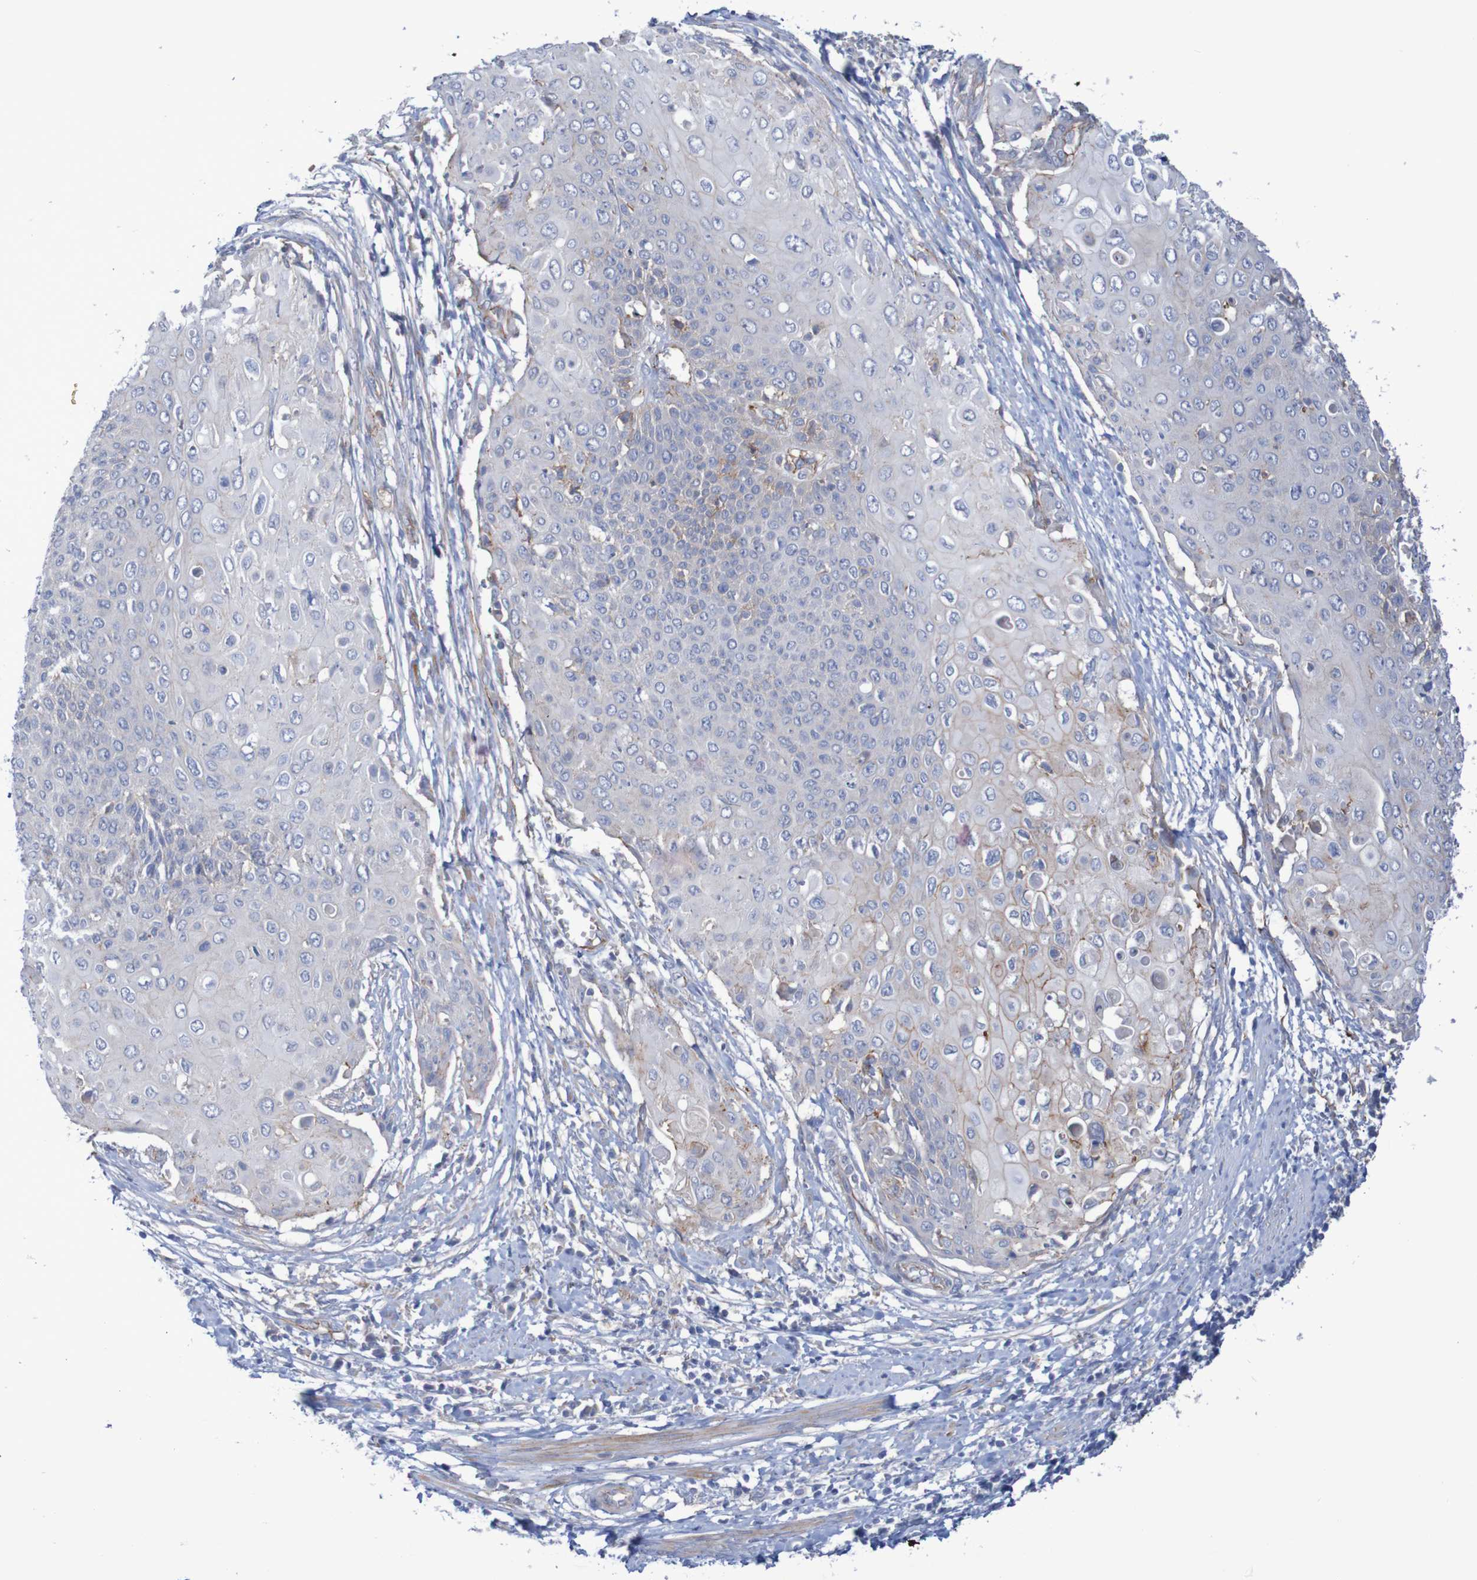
{"staining": {"intensity": "weak", "quantity": "<25%", "location": "cytoplasmic/membranous"}, "tissue": "cervical cancer", "cell_type": "Tumor cells", "image_type": "cancer", "snomed": [{"axis": "morphology", "description": "Squamous cell carcinoma, NOS"}, {"axis": "topography", "description": "Cervix"}], "caption": "DAB (3,3'-diaminobenzidine) immunohistochemical staining of cervical cancer (squamous cell carcinoma) displays no significant expression in tumor cells.", "gene": "NECTIN2", "patient": {"sex": "female", "age": 39}}